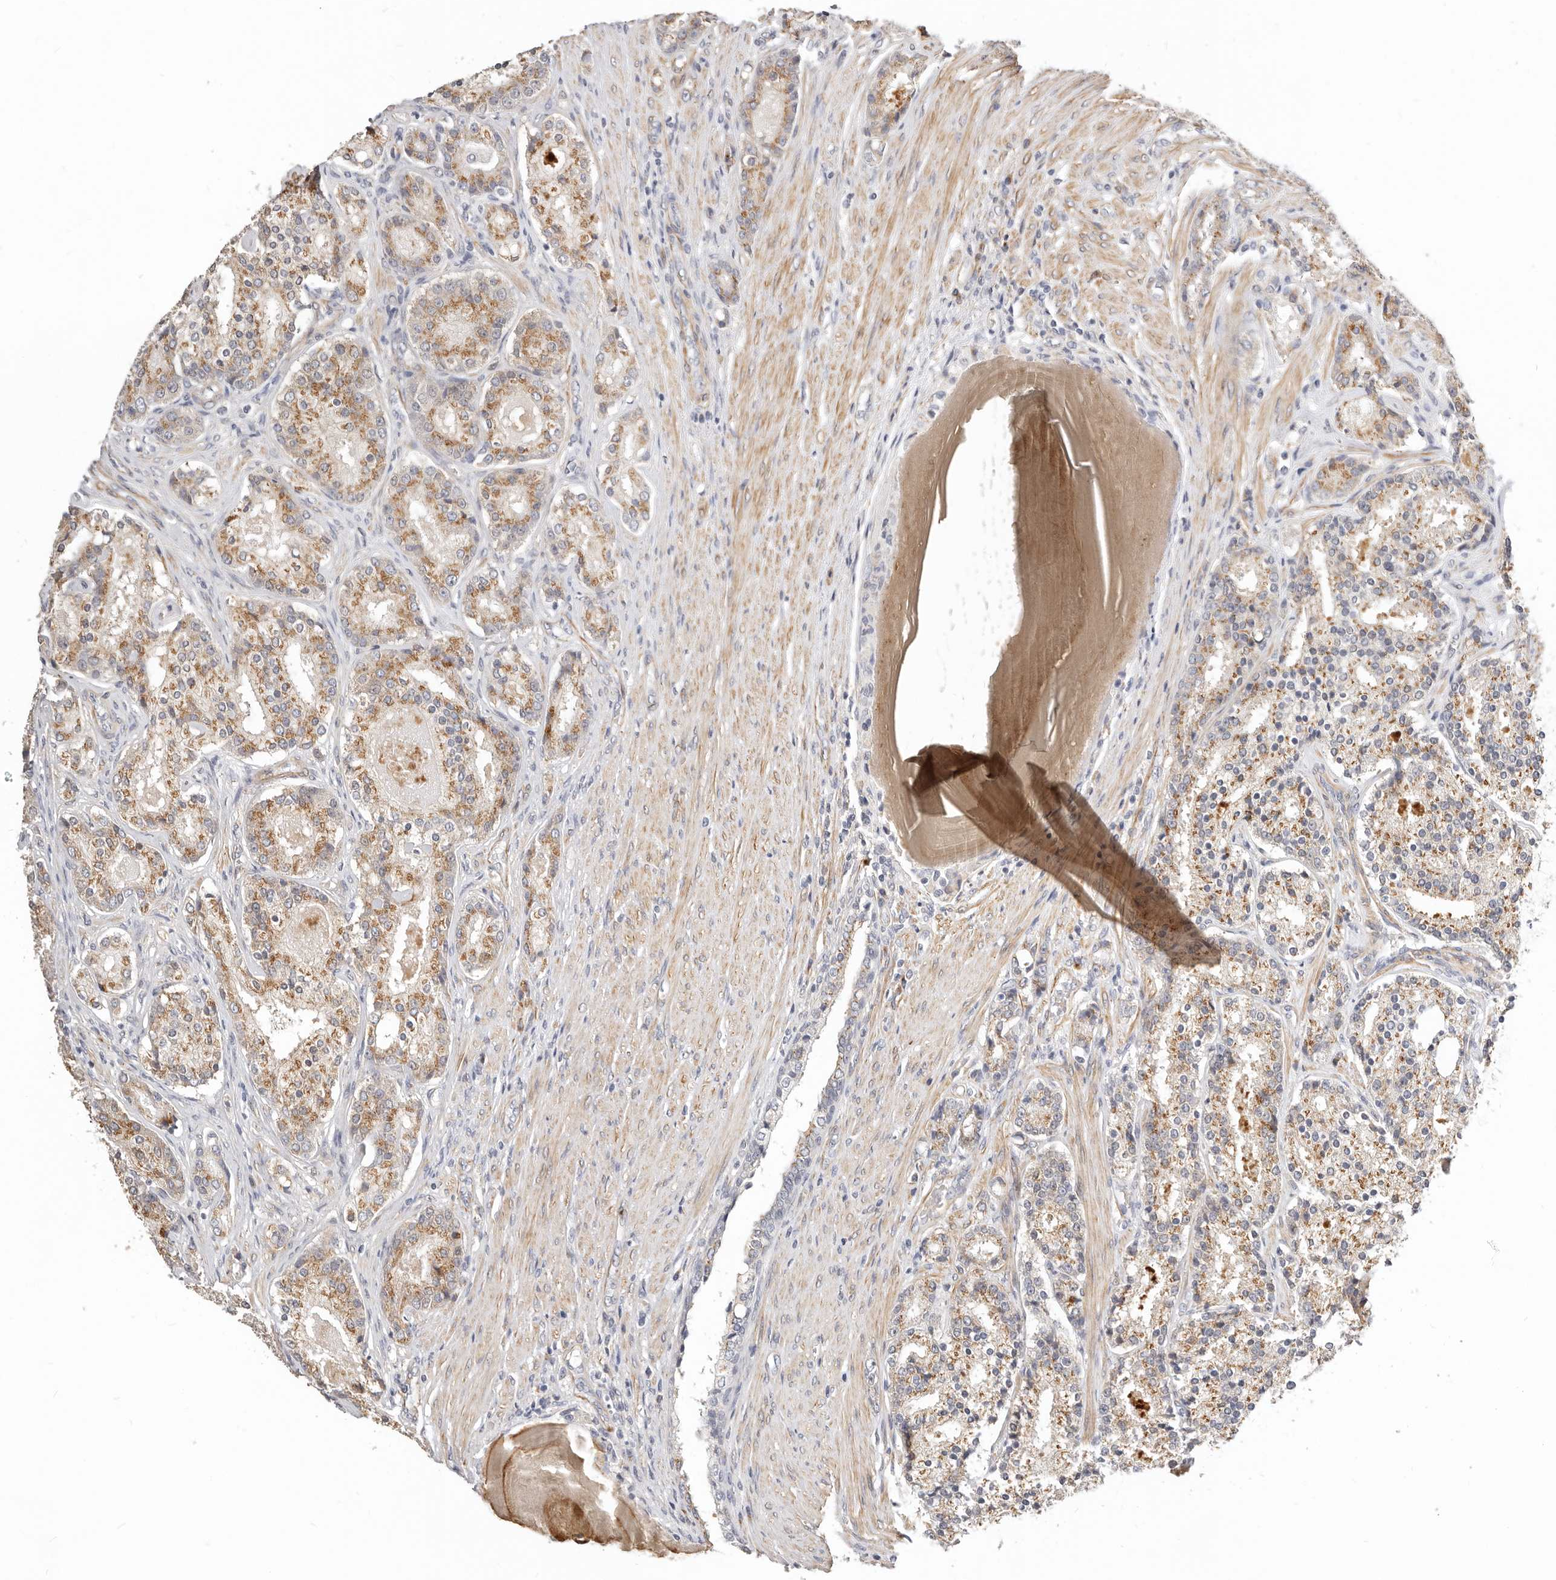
{"staining": {"intensity": "moderate", "quantity": "25%-75%", "location": "cytoplasmic/membranous"}, "tissue": "prostate cancer", "cell_type": "Tumor cells", "image_type": "cancer", "snomed": [{"axis": "morphology", "description": "Adenocarcinoma, High grade"}, {"axis": "topography", "description": "Prostate"}], "caption": "Adenocarcinoma (high-grade) (prostate) stained for a protein (brown) reveals moderate cytoplasmic/membranous positive staining in approximately 25%-75% of tumor cells.", "gene": "RABAC1", "patient": {"sex": "male", "age": 60}}